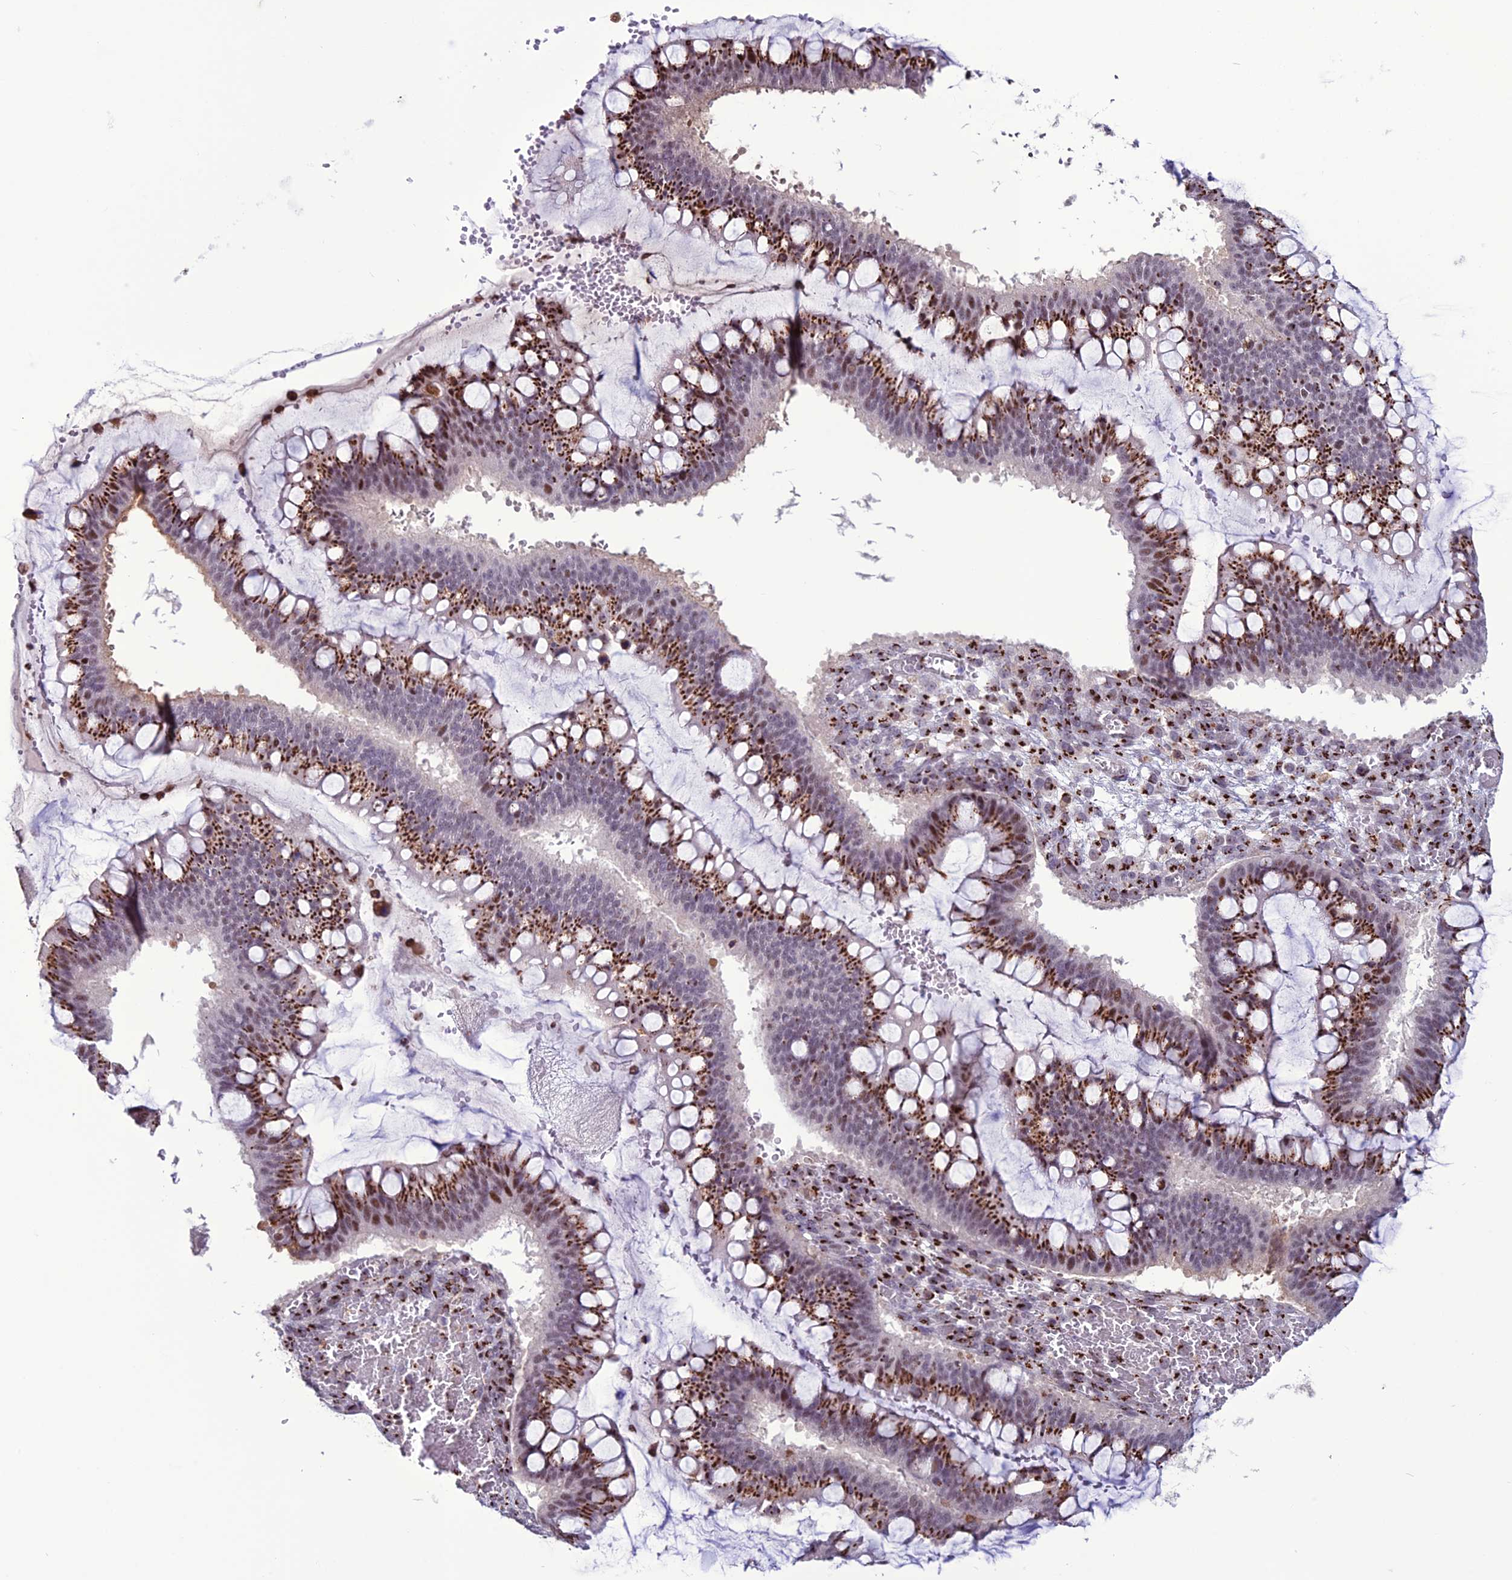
{"staining": {"intensity": "strong", "quantity": ">75%", "location": "cytoplasmic/membranous,nuclear"}, "tissue": "ovarian cancer", "cell_type": "Tumor cells", "image_type": "cancer", "snomed": [{"axis": "morphology", "description": "Cystadenocarcinoma, mucinous, NOS"}, {"axis": "topography", "description": "Ovary"}], "caption": "High-magnification brightfield microscopy of ovarian cancer (mucinous cystadenocarcinoma) stained with DAB (3,3'-diaminobenzidine) (brown) and counterstained with hematoxylin (blue). tumor cells exhibit strong cytoplasmic/membranous and nuclear staining is present in approximately>75% of cells. Immunohistochemistry (ihc) stains the protein of interest in brown and the nuclei are stained blue.", "gene": "PLEKHA4", "patient": {"sex": "female", "age": 73}}